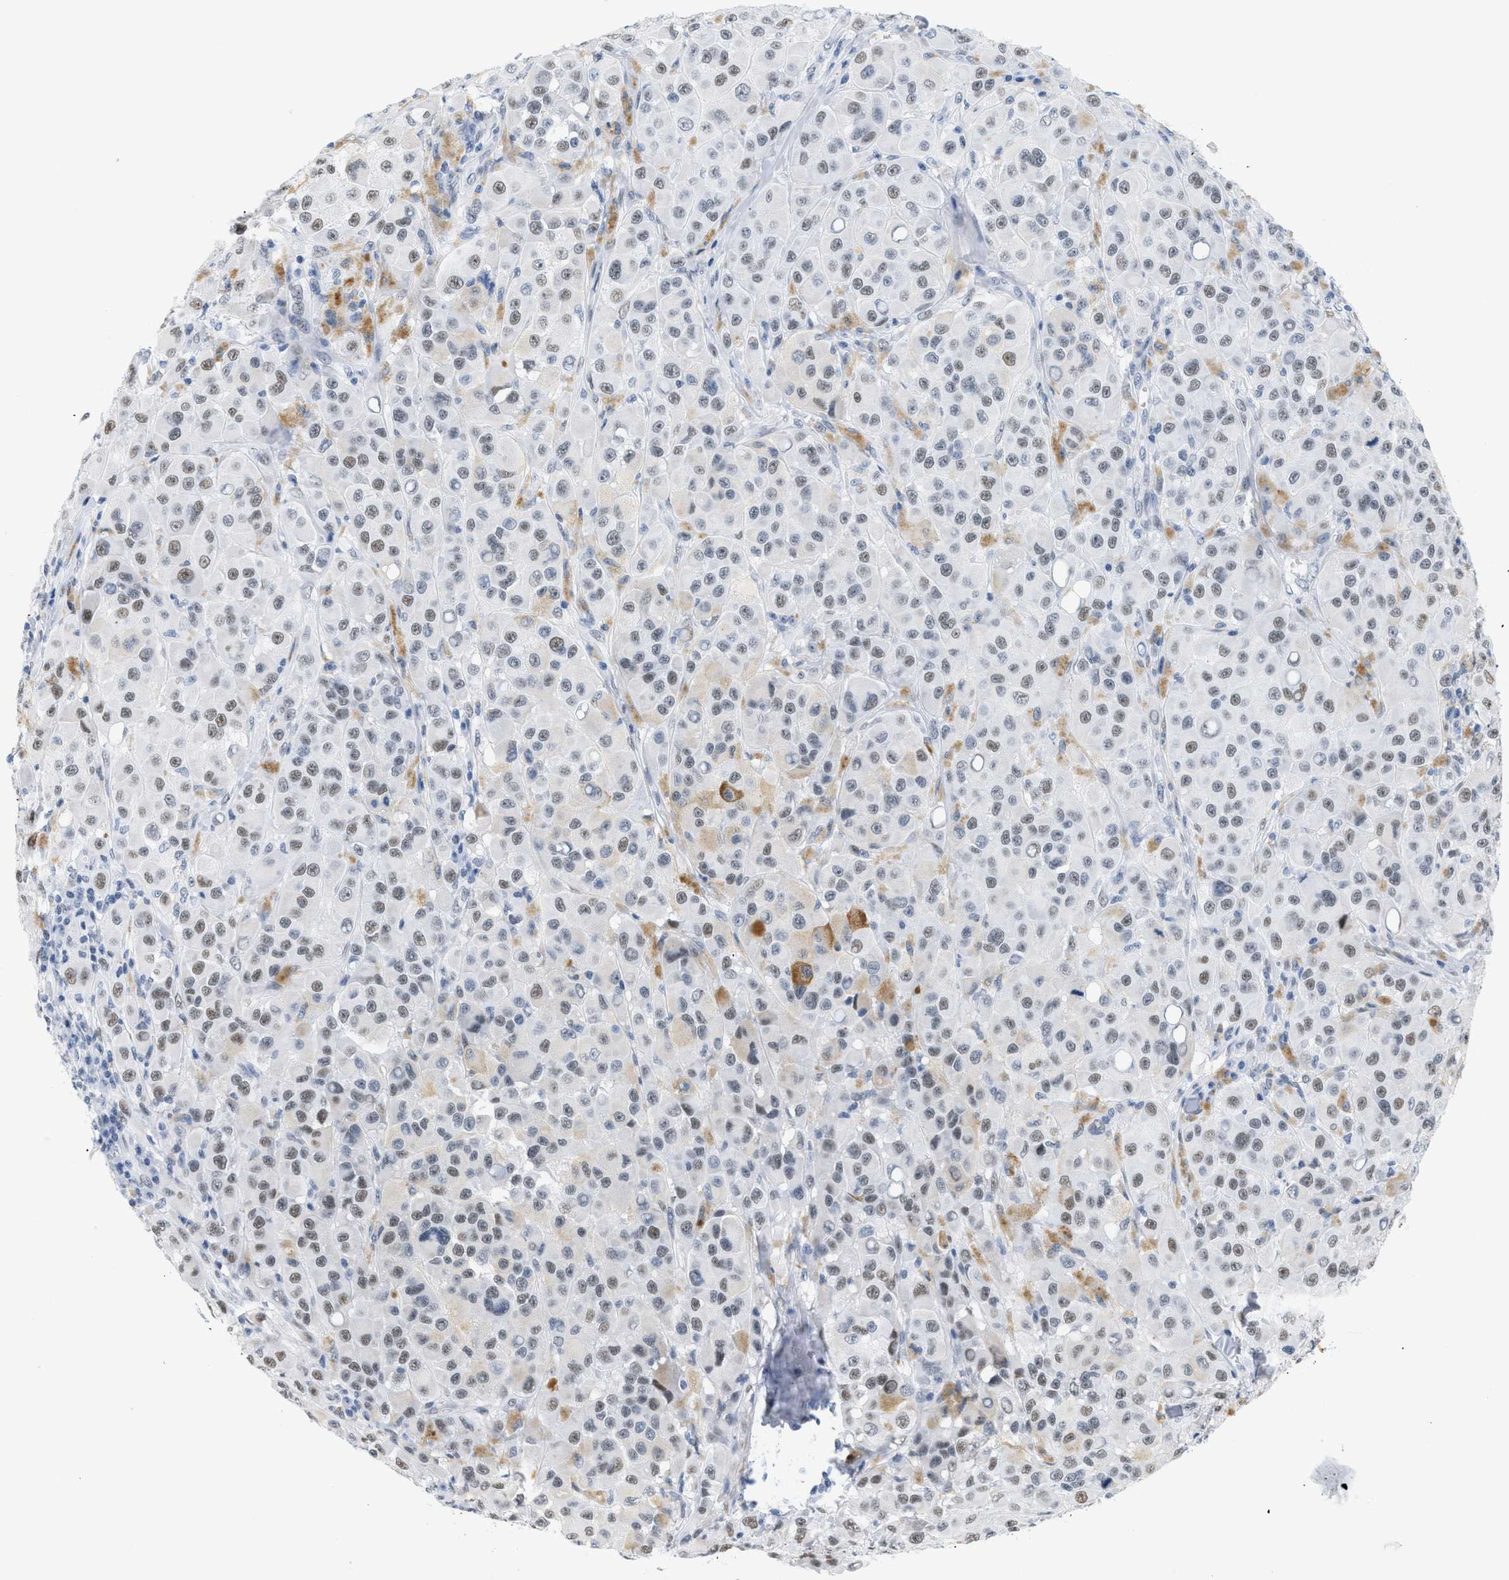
{"staining": {"intensity": "weak", "quantity": "25%-75%", "location": "nuclear"}, "tissue": "melanoma", "cell_type": "Tumor cells", "image_type": "cancer", "snomed": [{"axis": "morphology", "description": "Malignant melanoma, NOS"}, {"axis": "topography", "description": "Skin"}], "caption": "Immunohistochemistry (IHC) staining of melanoma, which shows low levels of weak nuclear positivity in approximately 25%-75% of tumor cells indicating weak nuclear protein expression. The staining was performed using DAB (3,3'-diaminobenzidine) (brown) for protein detection and nuclei were counterstained in hematoxylin (blue).", "gene": "ELN", "patient": {"sex": "male", "age": 84}}